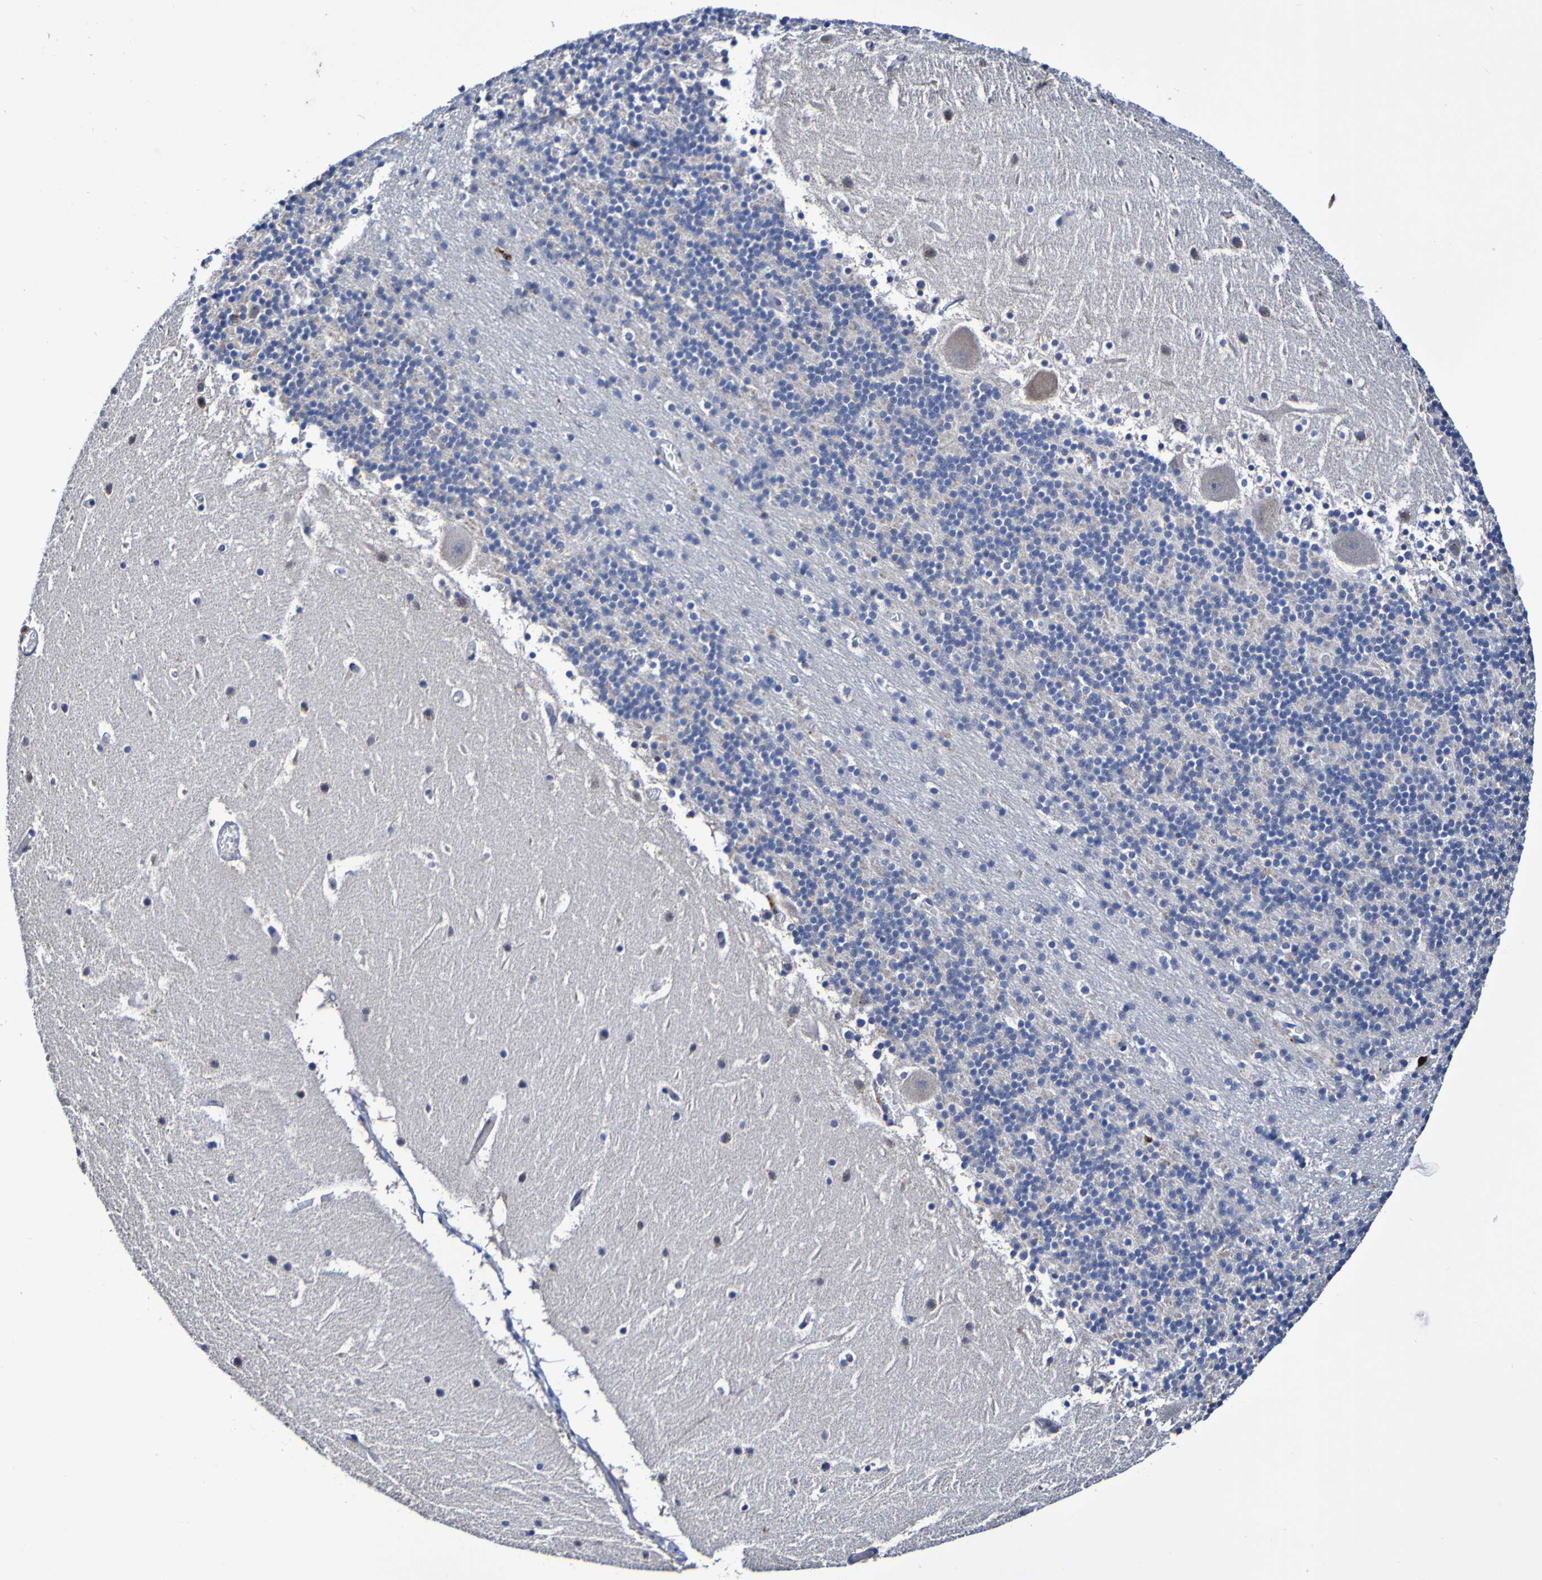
{"staining": {"intensity": "negative", "quantity": "none", "location": "none"}, "tissue": "cerebellum", "cell_type": "Cells in granular layer", "image_type": "normal", "snomed": [{"axis": "morphology", "description": "Normal tissue, NOS"}, {"axis": "topography", "description": "Cerebellum"}], "caption": "High power microscopy micrograph of an immunohistochemistry photomicrograph of unremarkable cerebellum, revealing no significant expression in cells in granular layer.", "gene": "PTP4A2", "patient": {"sex": "male", "age": 45}}